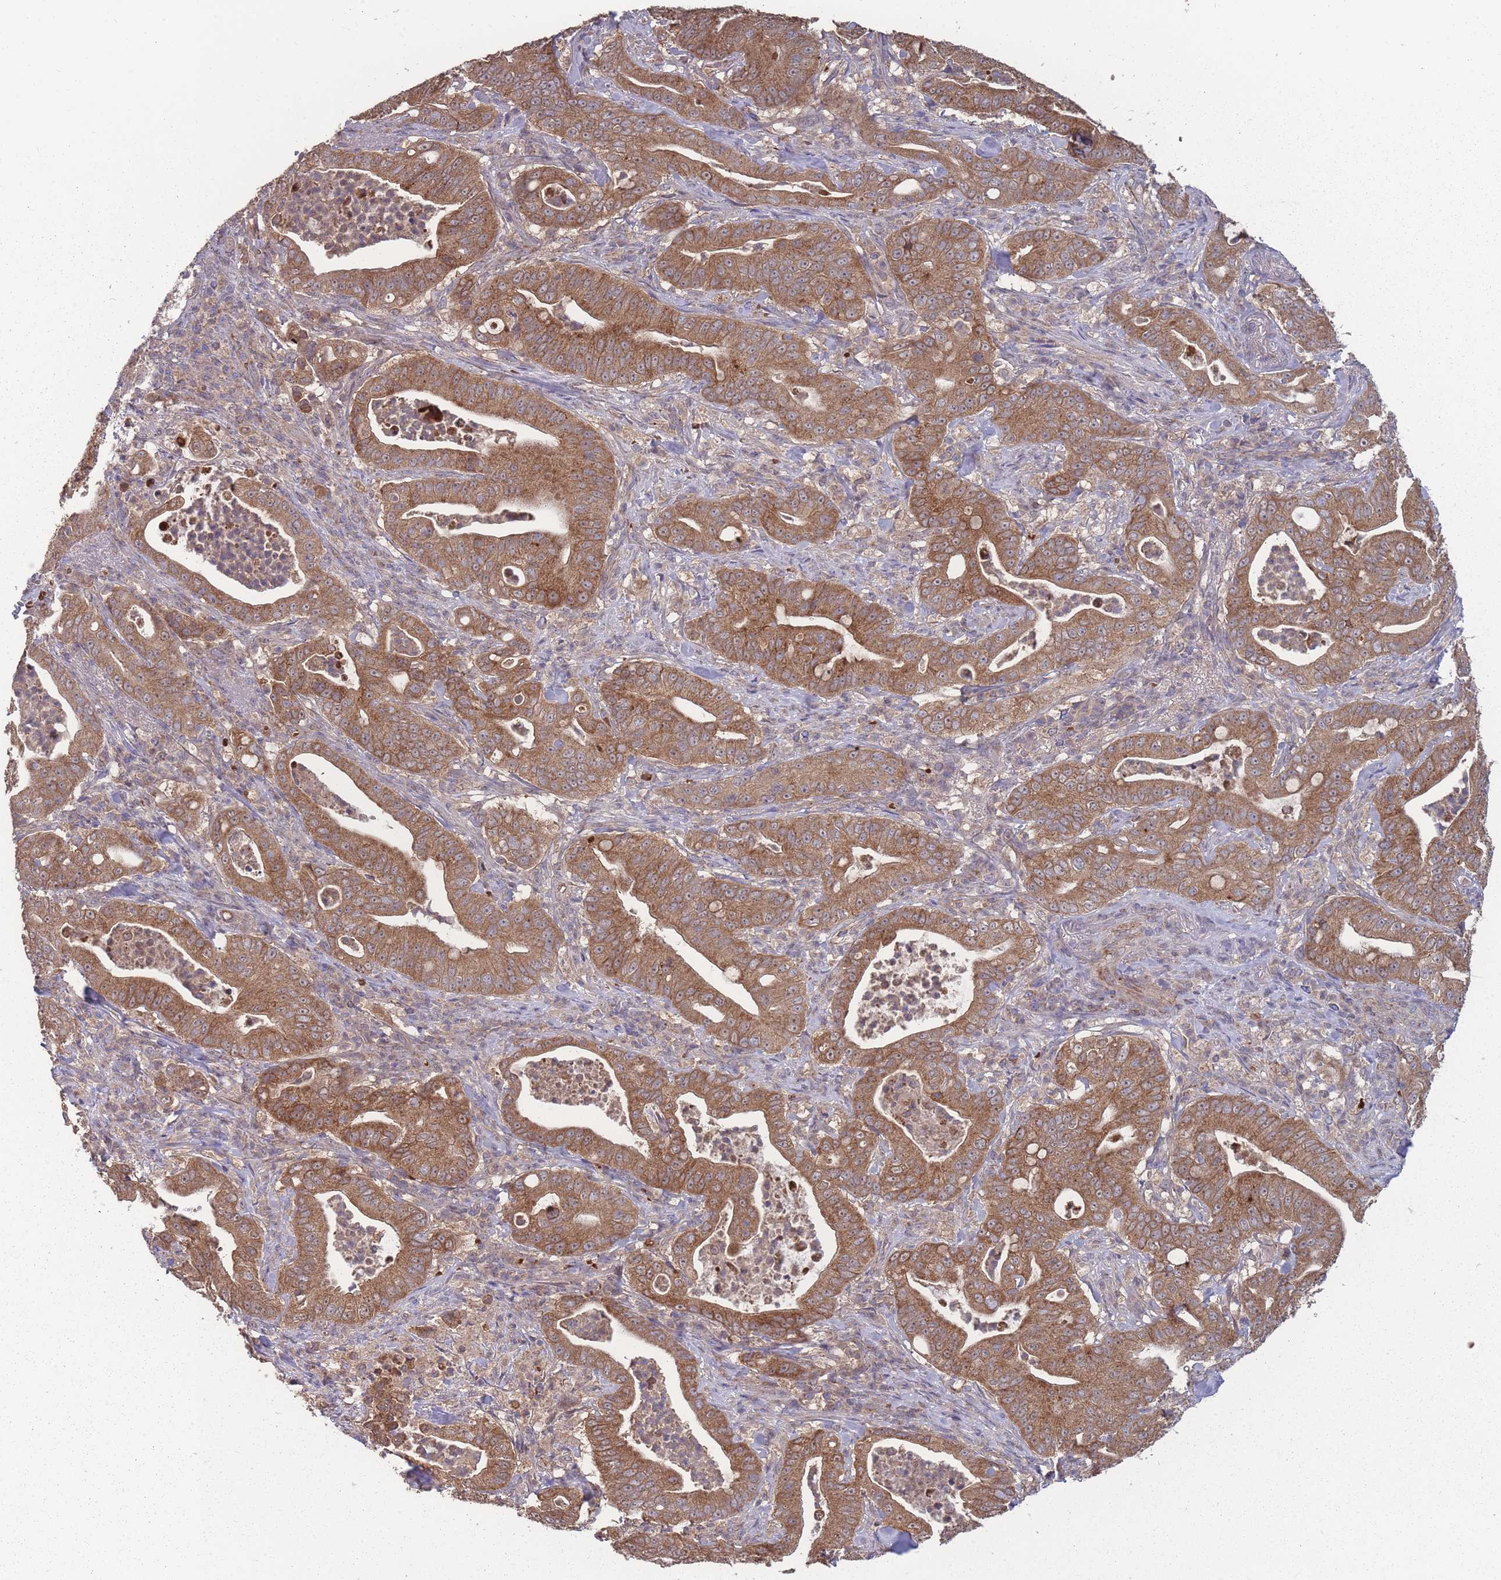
{"staining": {"intensity": "moderate", "quantity": ">75%", "location": "cytoplasmic/membranous"}, "tissue": "pancreatic cancer", "cell_type": "Tumor cells", "image_type": "cancer", "snomed": [{"axis": "morphology", "description": "Adenocarcinoma, NOS"}, {"axis": "topography", "description": "Pancreas"}], "caption": "Immunohistochemistry image of neoplastic tissue: human pancreatic cancer (adenocarcinoma) stained using immunohistochemistry (IHC) exhibits medium levels of moderate protein expression localized specifically in the cytoplasmic/membranous of tumor cells, appearing as a cytoplasmic/membranous brown color.", "gene": "SLC35B4", "patient": {"sex": "male", "age": 71}}